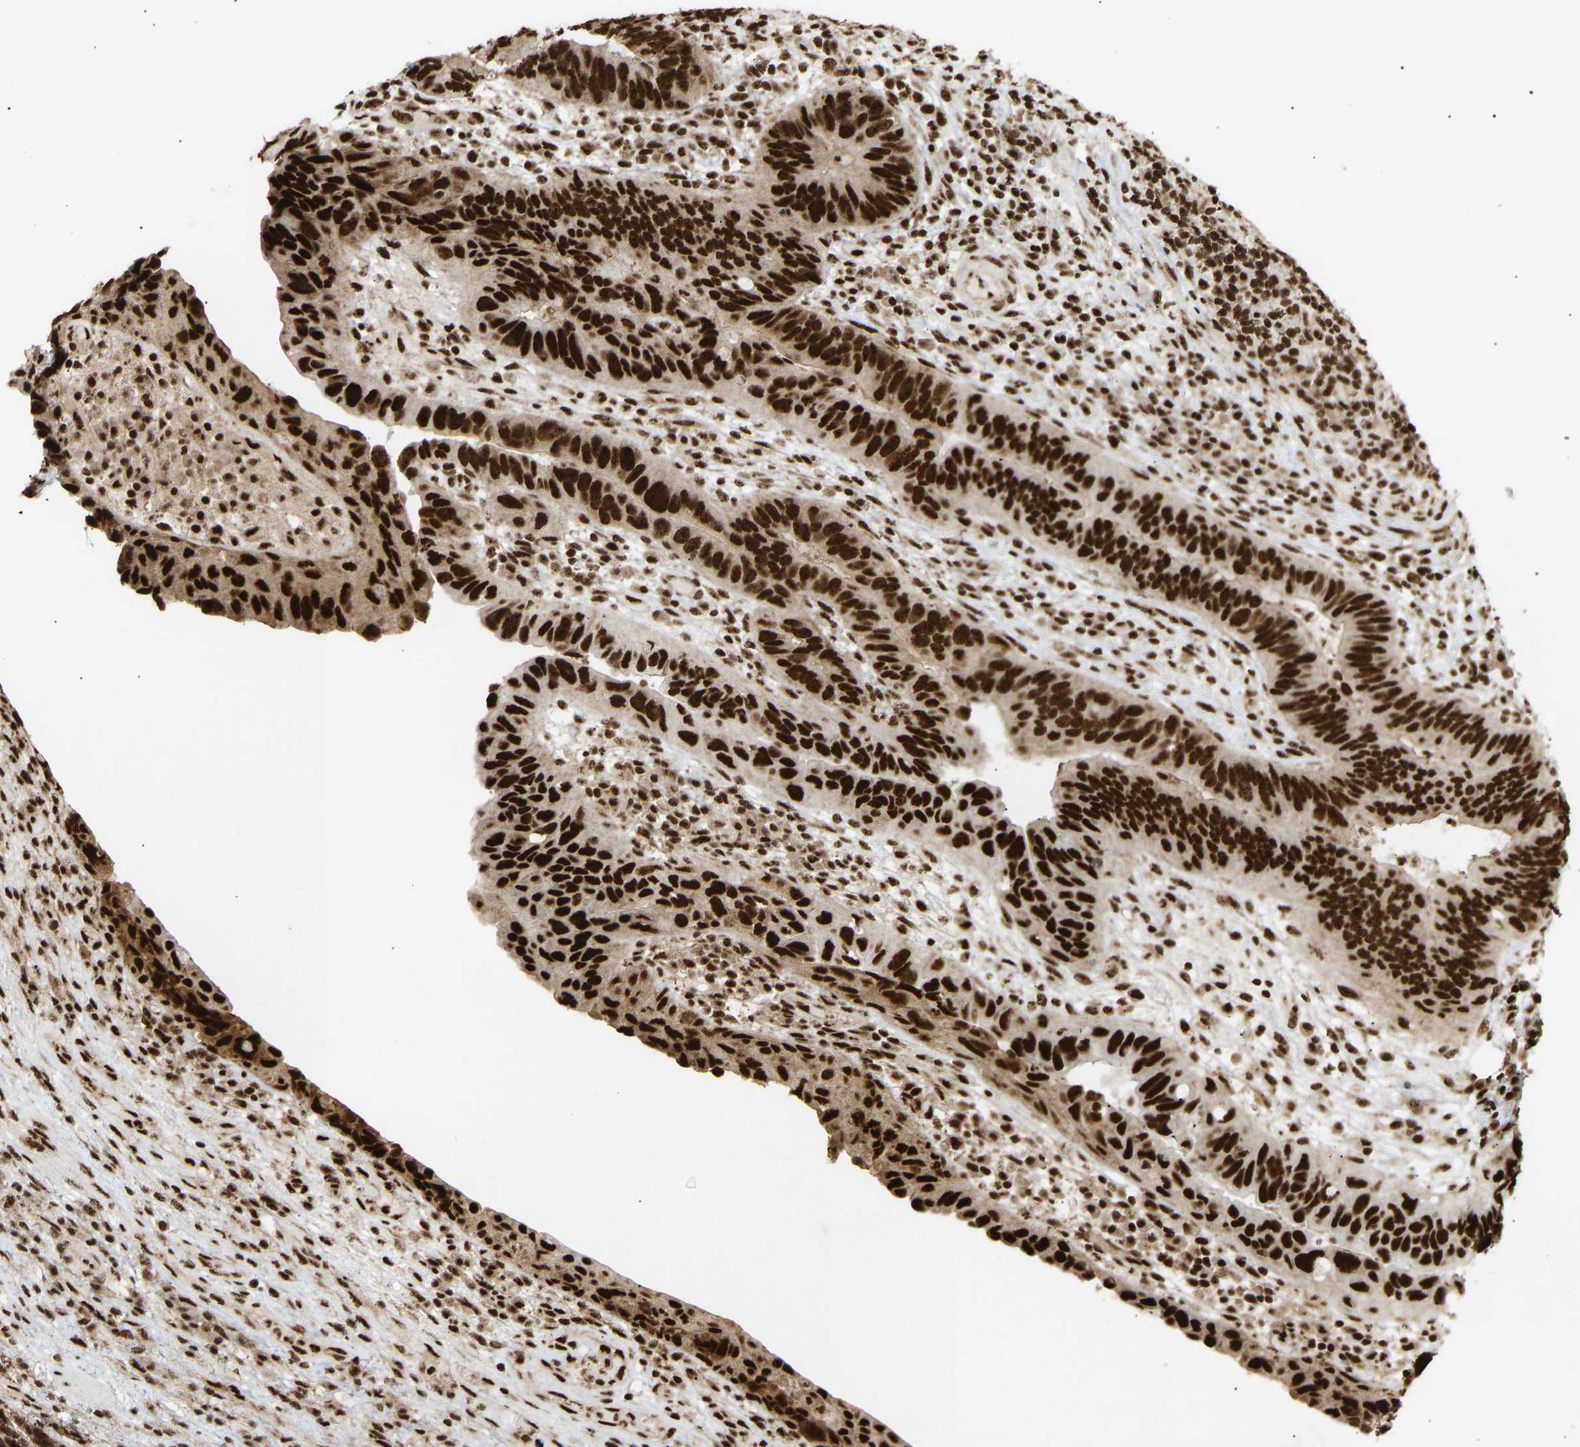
{"staining": {"intensity": "strong", "quantity": ">75%", "location": "nuclear"}, "tissue": "urothelial cancer", "cell_type": "Tumor cells", "image_type": "cancer", "snomed": [{"axis": "morphology", "description": "Urothelial carcinoma, High grade"}, {"axis": "topography", "description": "Urinary bladder"}], "caption": "Immunohistochemical staining of human urothelial cancer reveals high levels of strong nuclear expression in about >75% of tumor cells.", "gene": "ALYREF", "patient": {"sex": "female", "age": 82}}